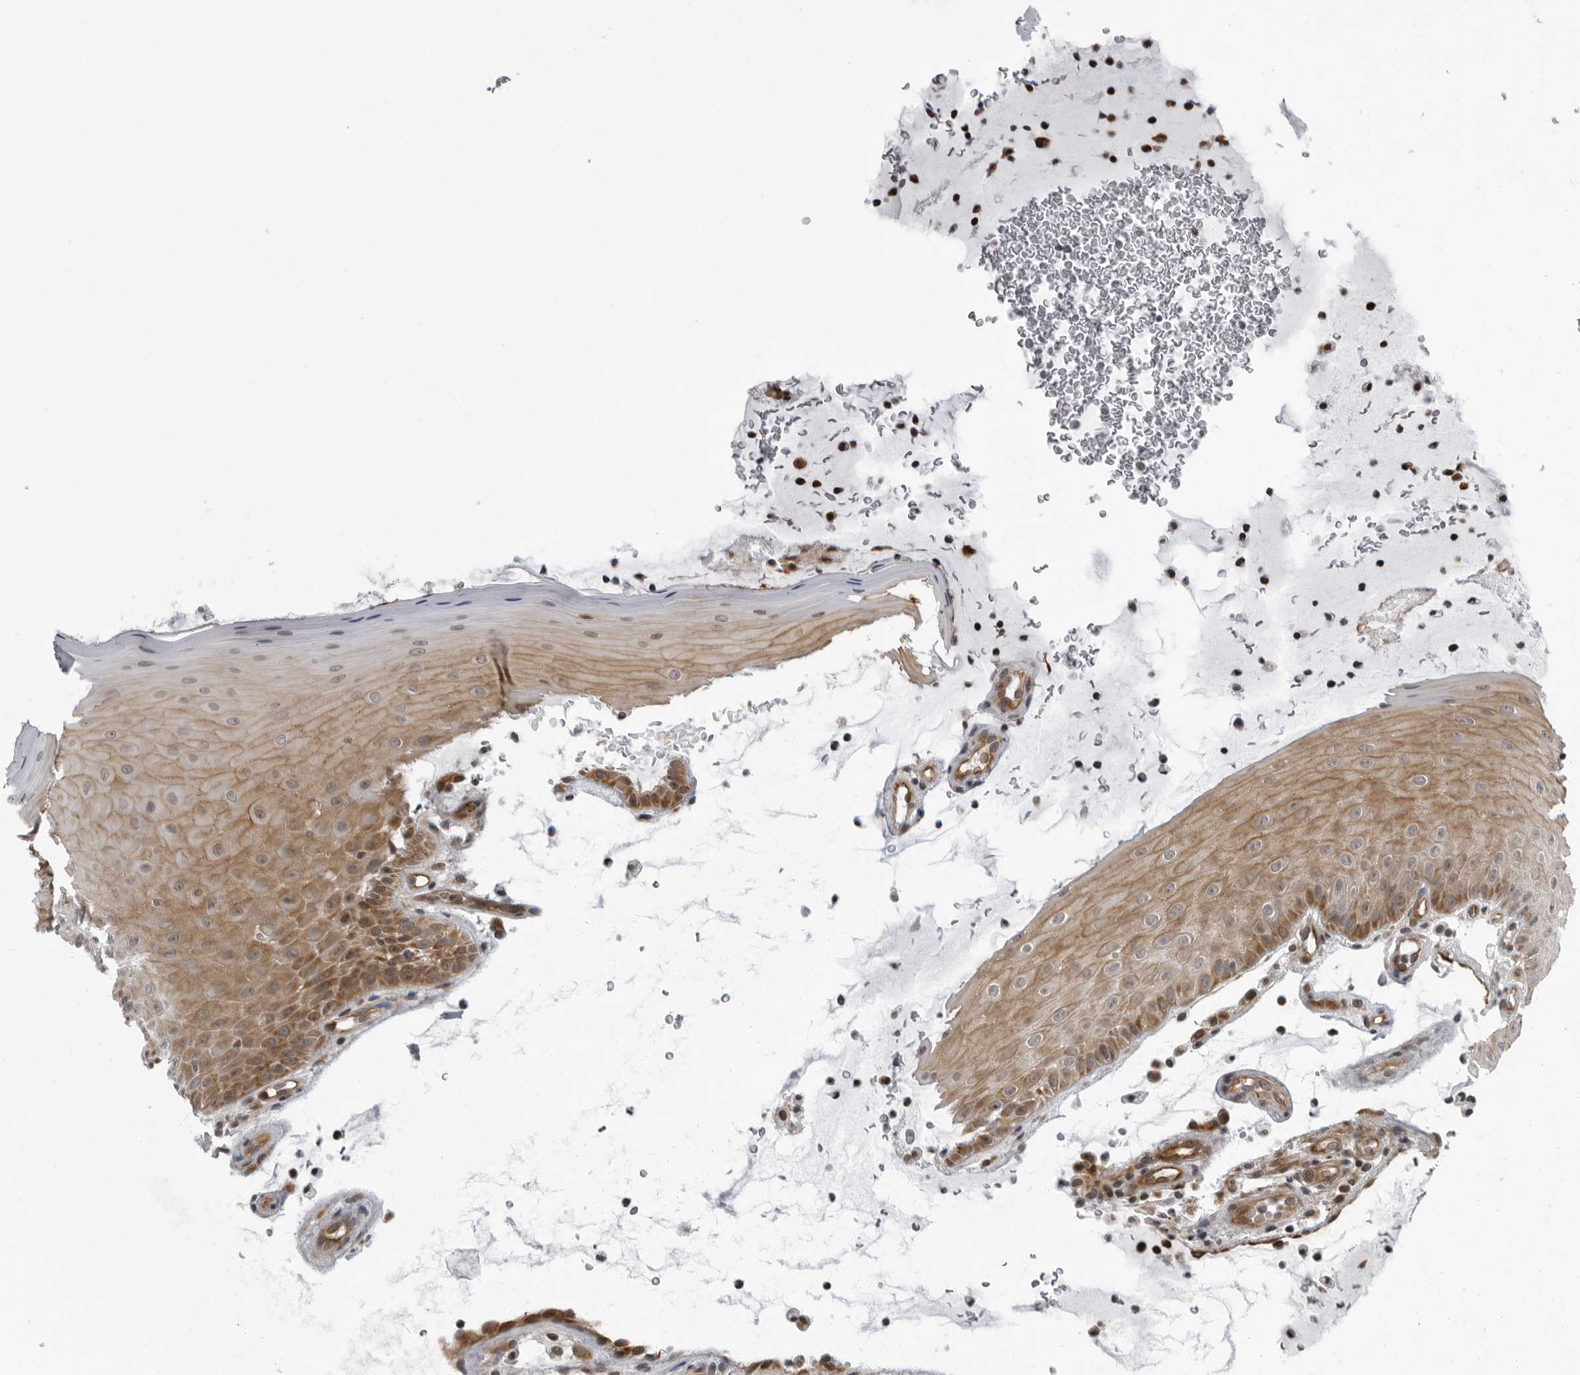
{"staining": {"intensity": "moderate", "quantity": "25%-75%", "location": "cytoplasmic/membranous"}, "tissue": "oral mucosa", "cell_type": "Squamous epithelial cells", "image_type": "normal", "snomed": [{"axis": "morphology", "description": "Normal tissue, NOS"}, {"axis": "topography", "description": "Oral tissue"}], "caption": "Immunohistochemical staining of normal oral mucosa shows medium levels of moderate cytoplasmic/membranous staining in approximately 25%-75% of squamous epithelial cells. The staining is performed using DAB brown chromogen to label protein expression. The nuclei are counter-stained blue using hematoxylin.", "gene": "FAM102B", "patient": {"sex": "male", "age": 13}}